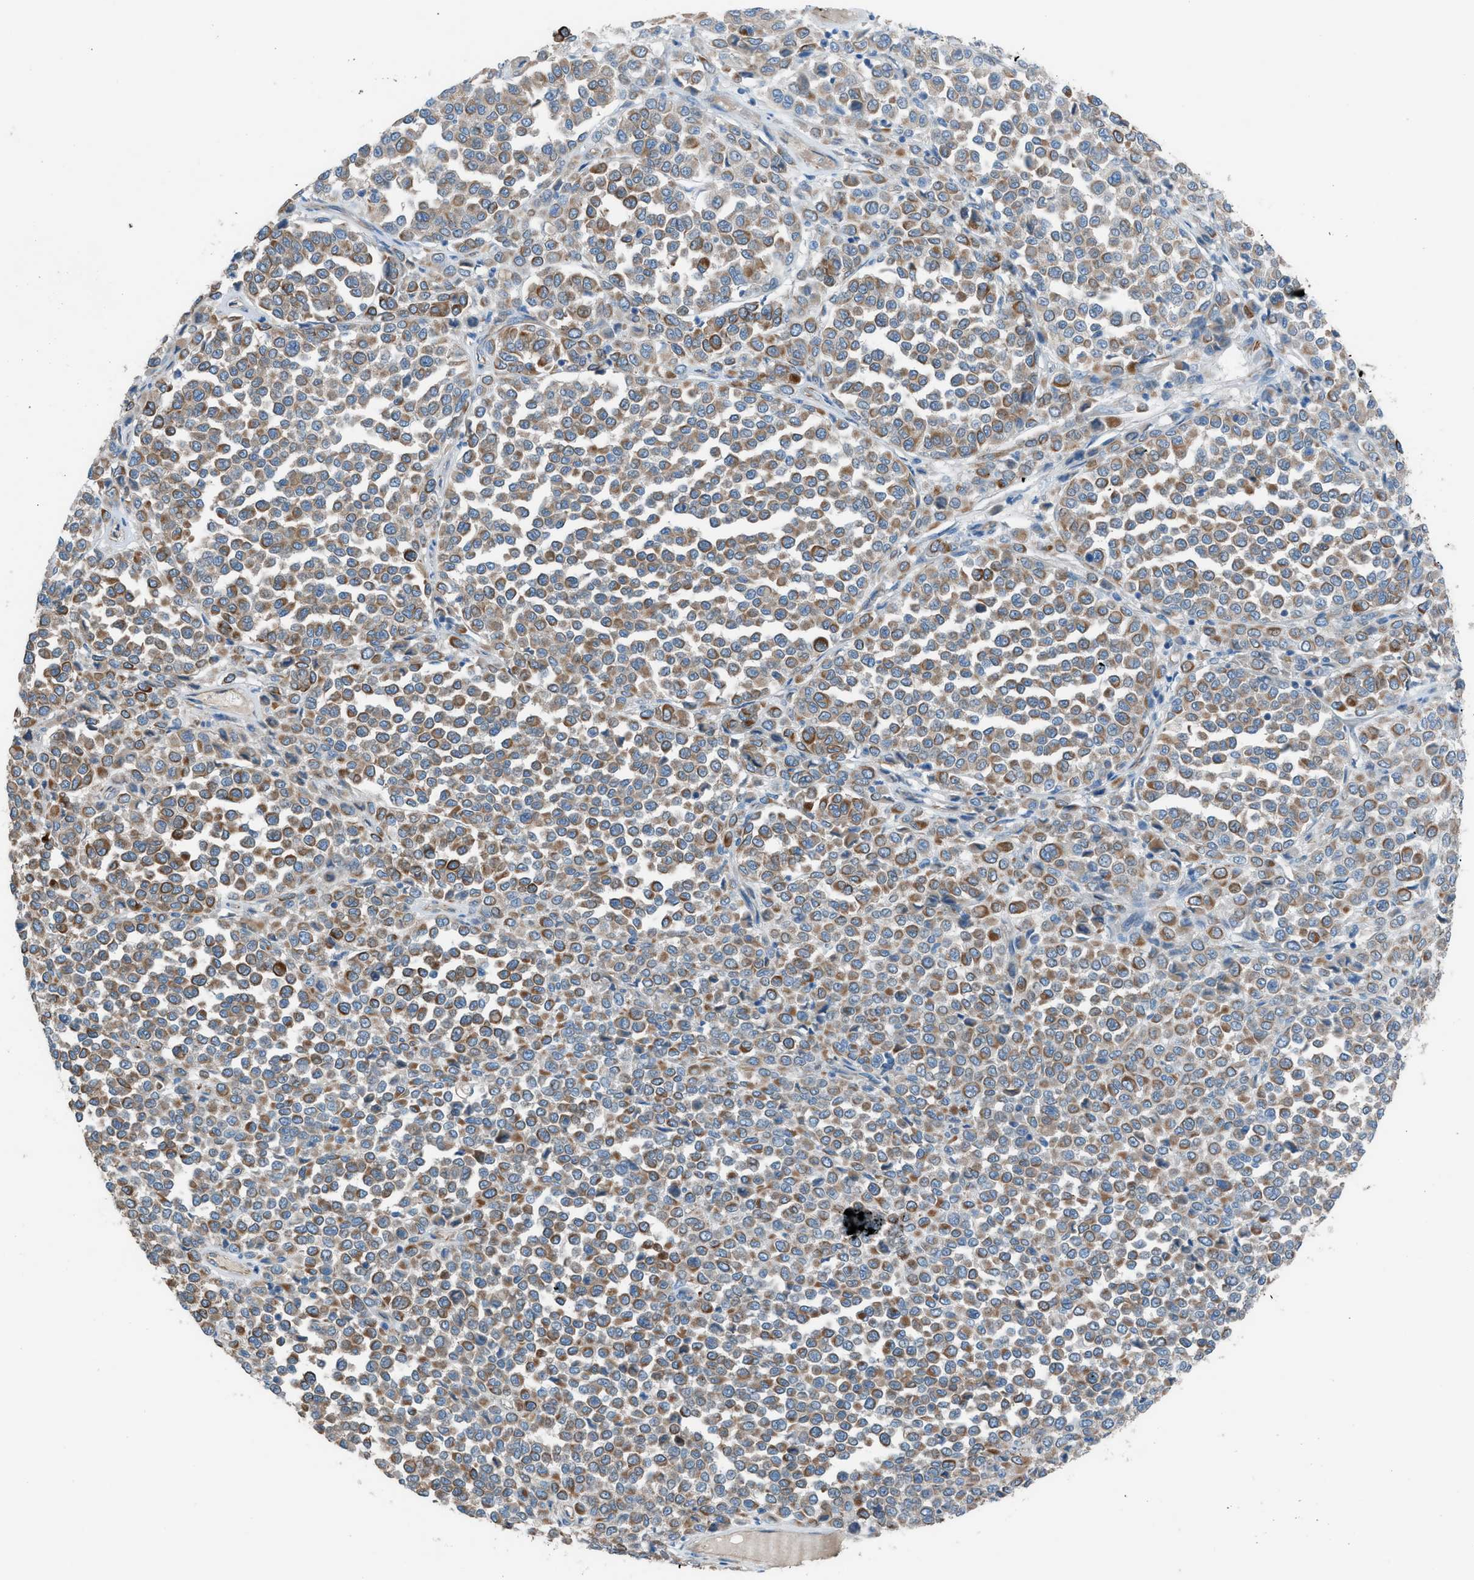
{"staining": {"intensity": "moderate", "quantity": ">75%", "location": "cytoplasmic/membranous"}, "tissue": "melanoma", "cell_type": "Tumor cells", "image_type": "cancer", "snomed": [{"axis": "morphology", "description": "Malignant melanoma, Metastatic site"}, {"axis": "topography", "description": "Pancreas"}], "caption": "Human melanoma stained for a protein (brown) shows moderate cytoplasmic/membranous positive expression in approximately >75% of tumor cells.", "gene": "CABP7", "patient": {"sex": "female", "age": 30}}